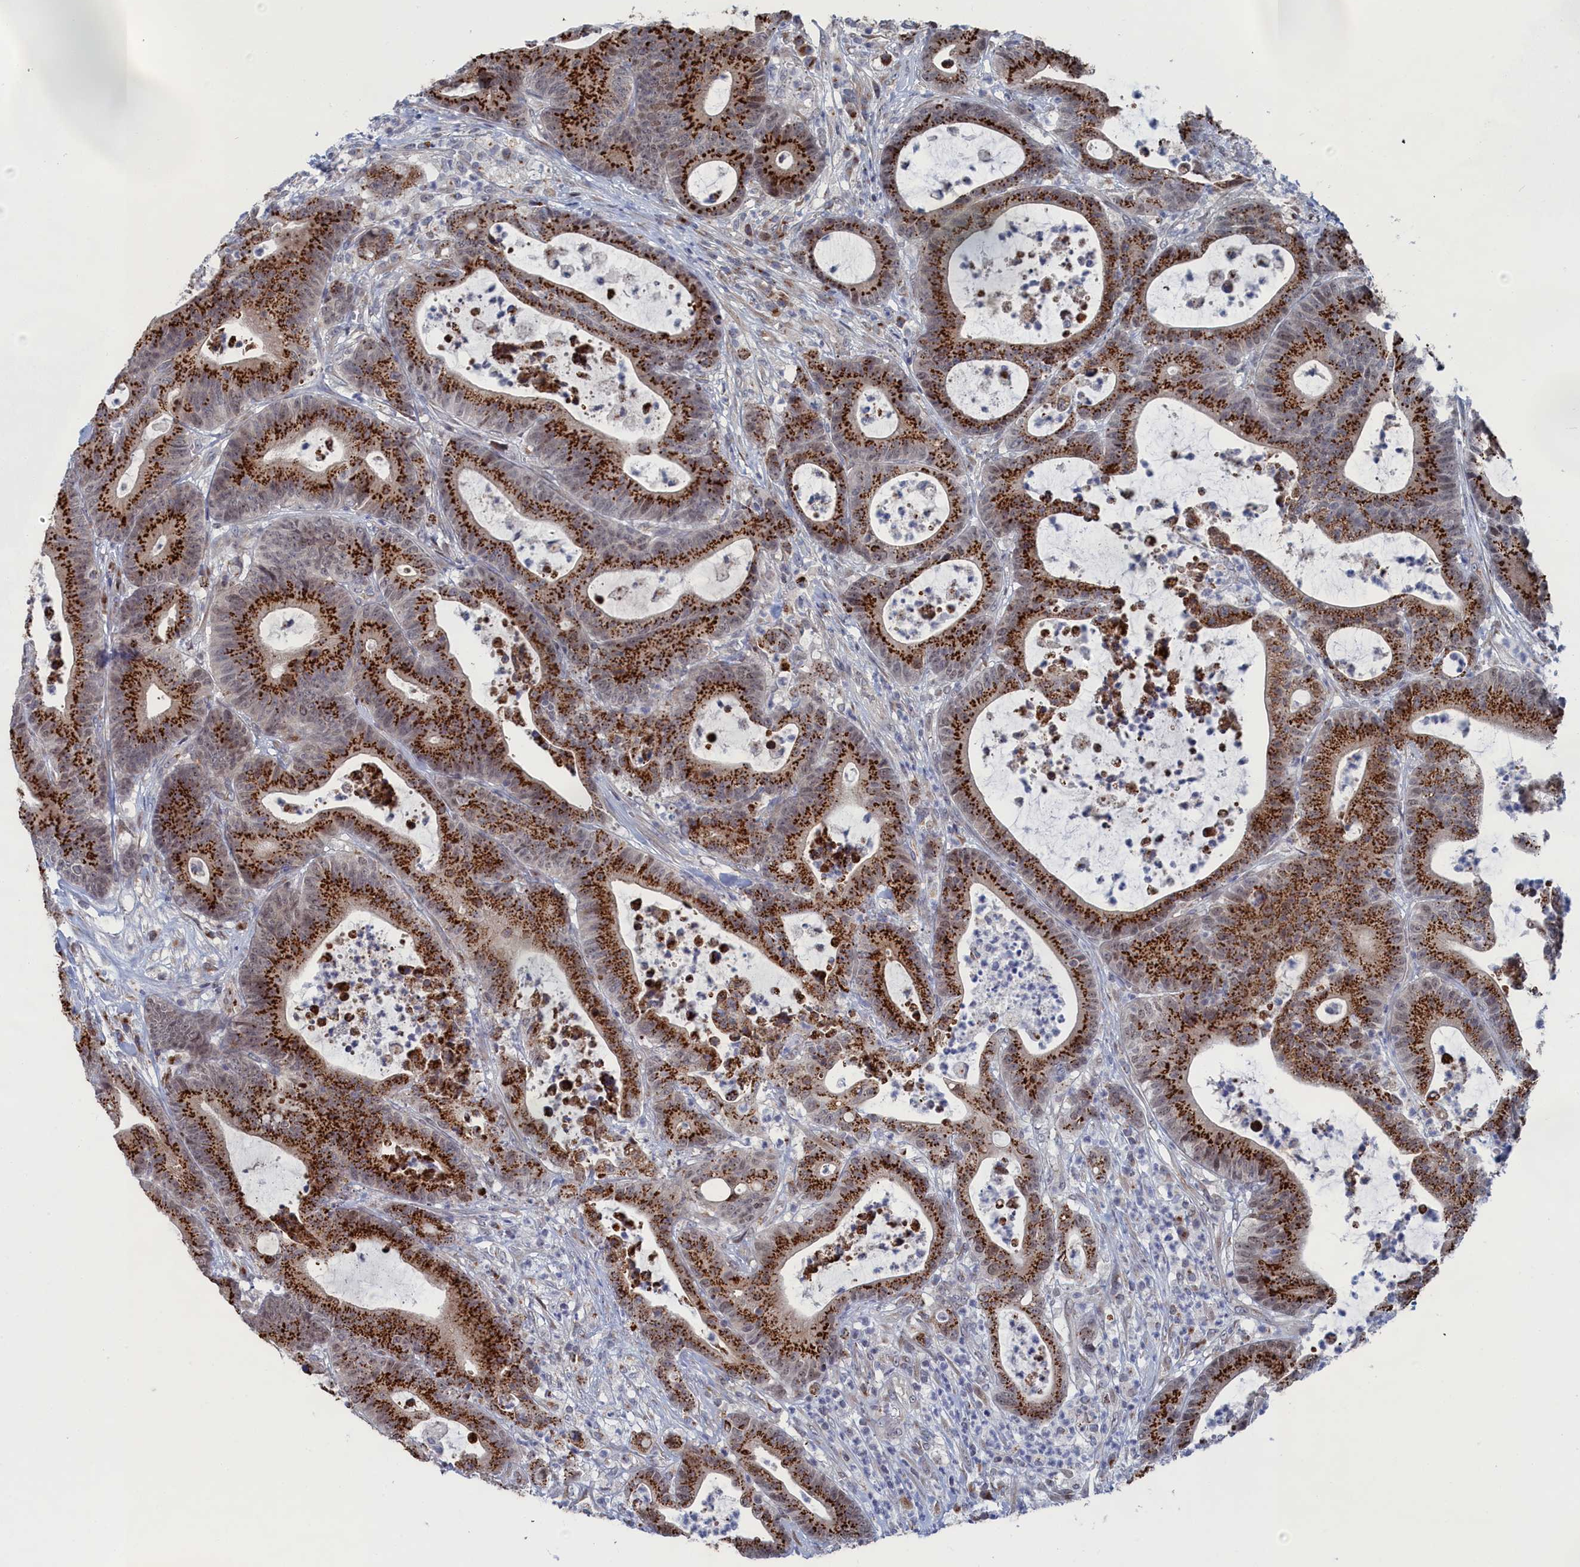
{"staining": {"intensity": "strong", "quantity": ">75%", "location": "cytoplasmic/membranous"}, "tissue": "colorectal cancer", "cell_type": "Tumor cells", "image_type": "cancer", "snomed": [{"axis": "morphology", "description": "Adenocarcinoma, NOS"}, {"axis": "topography", "description": "Colon"}], "caption": "A brown stain shows strong cytoplasmic/membranous positivity of a protein in human colorectal cancer (adenocarcinoma) tumor cells. (DAB (3,3'-diaminobenzidine) = brown stain, brightfield microscopy at high magnification).", "gene": "IRX1", "patient": {"sex": "female", "age": 84}}